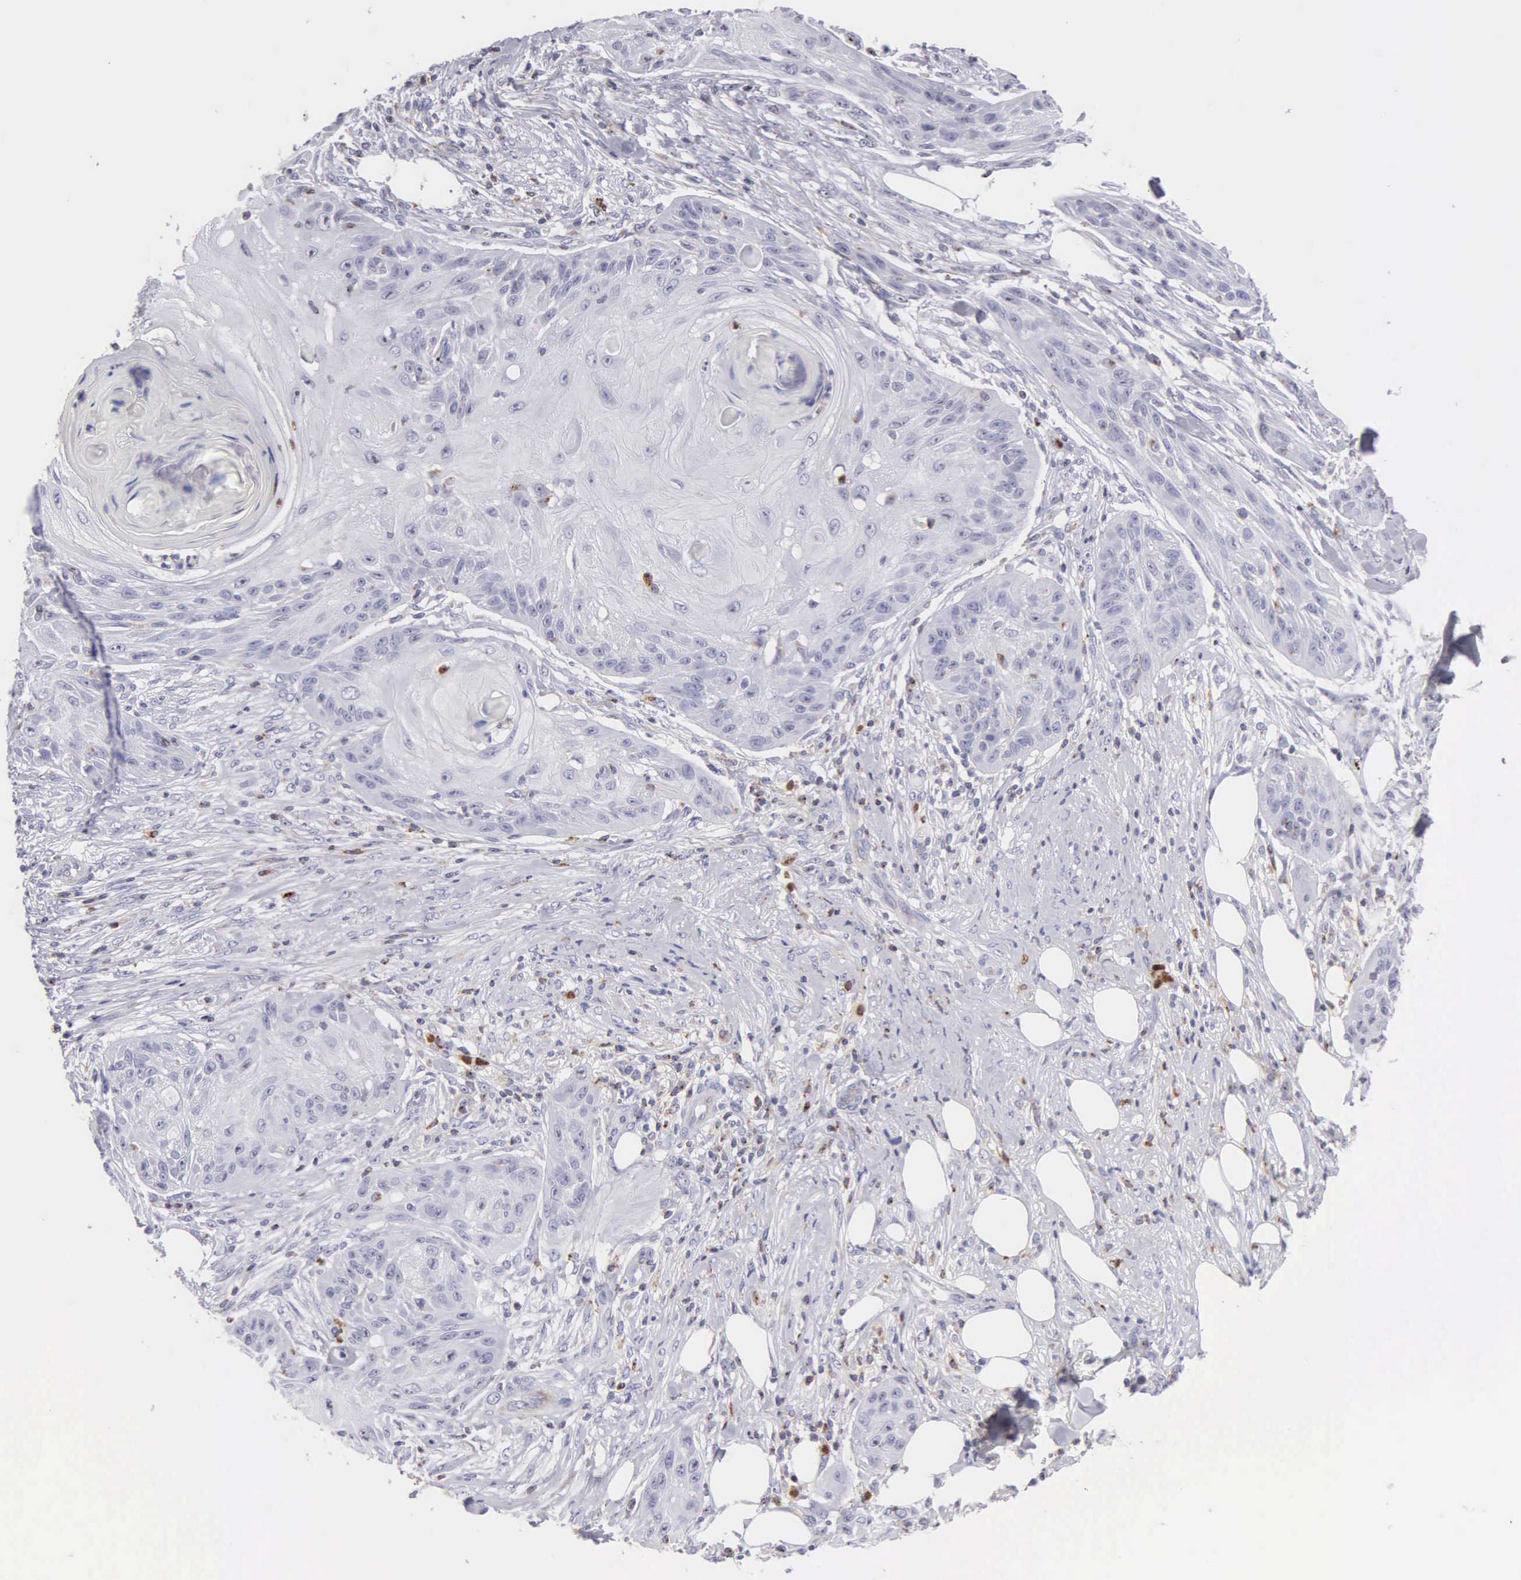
{"staining": {"intensity": "negative", "quantity": "none", "location": "none"}, "tissue": "skin cancer", "cell_type": "Tumor cells", "image_type": "cancer", "snomed": [{"axis": "morphology", "description": "Squamous cell carcinoma, NOS"}, {"axis": "topography", "description": "Skin"}], "caption": "An immunohistochemistry photomicrograph of skin cancer (squamous cell carcinoma) is shown. There is no staining in tumor cells of skin cancer (squamous cell carcinoma).", "gene": "SRGN", "patient": {"sex": "female", "age": 88}}